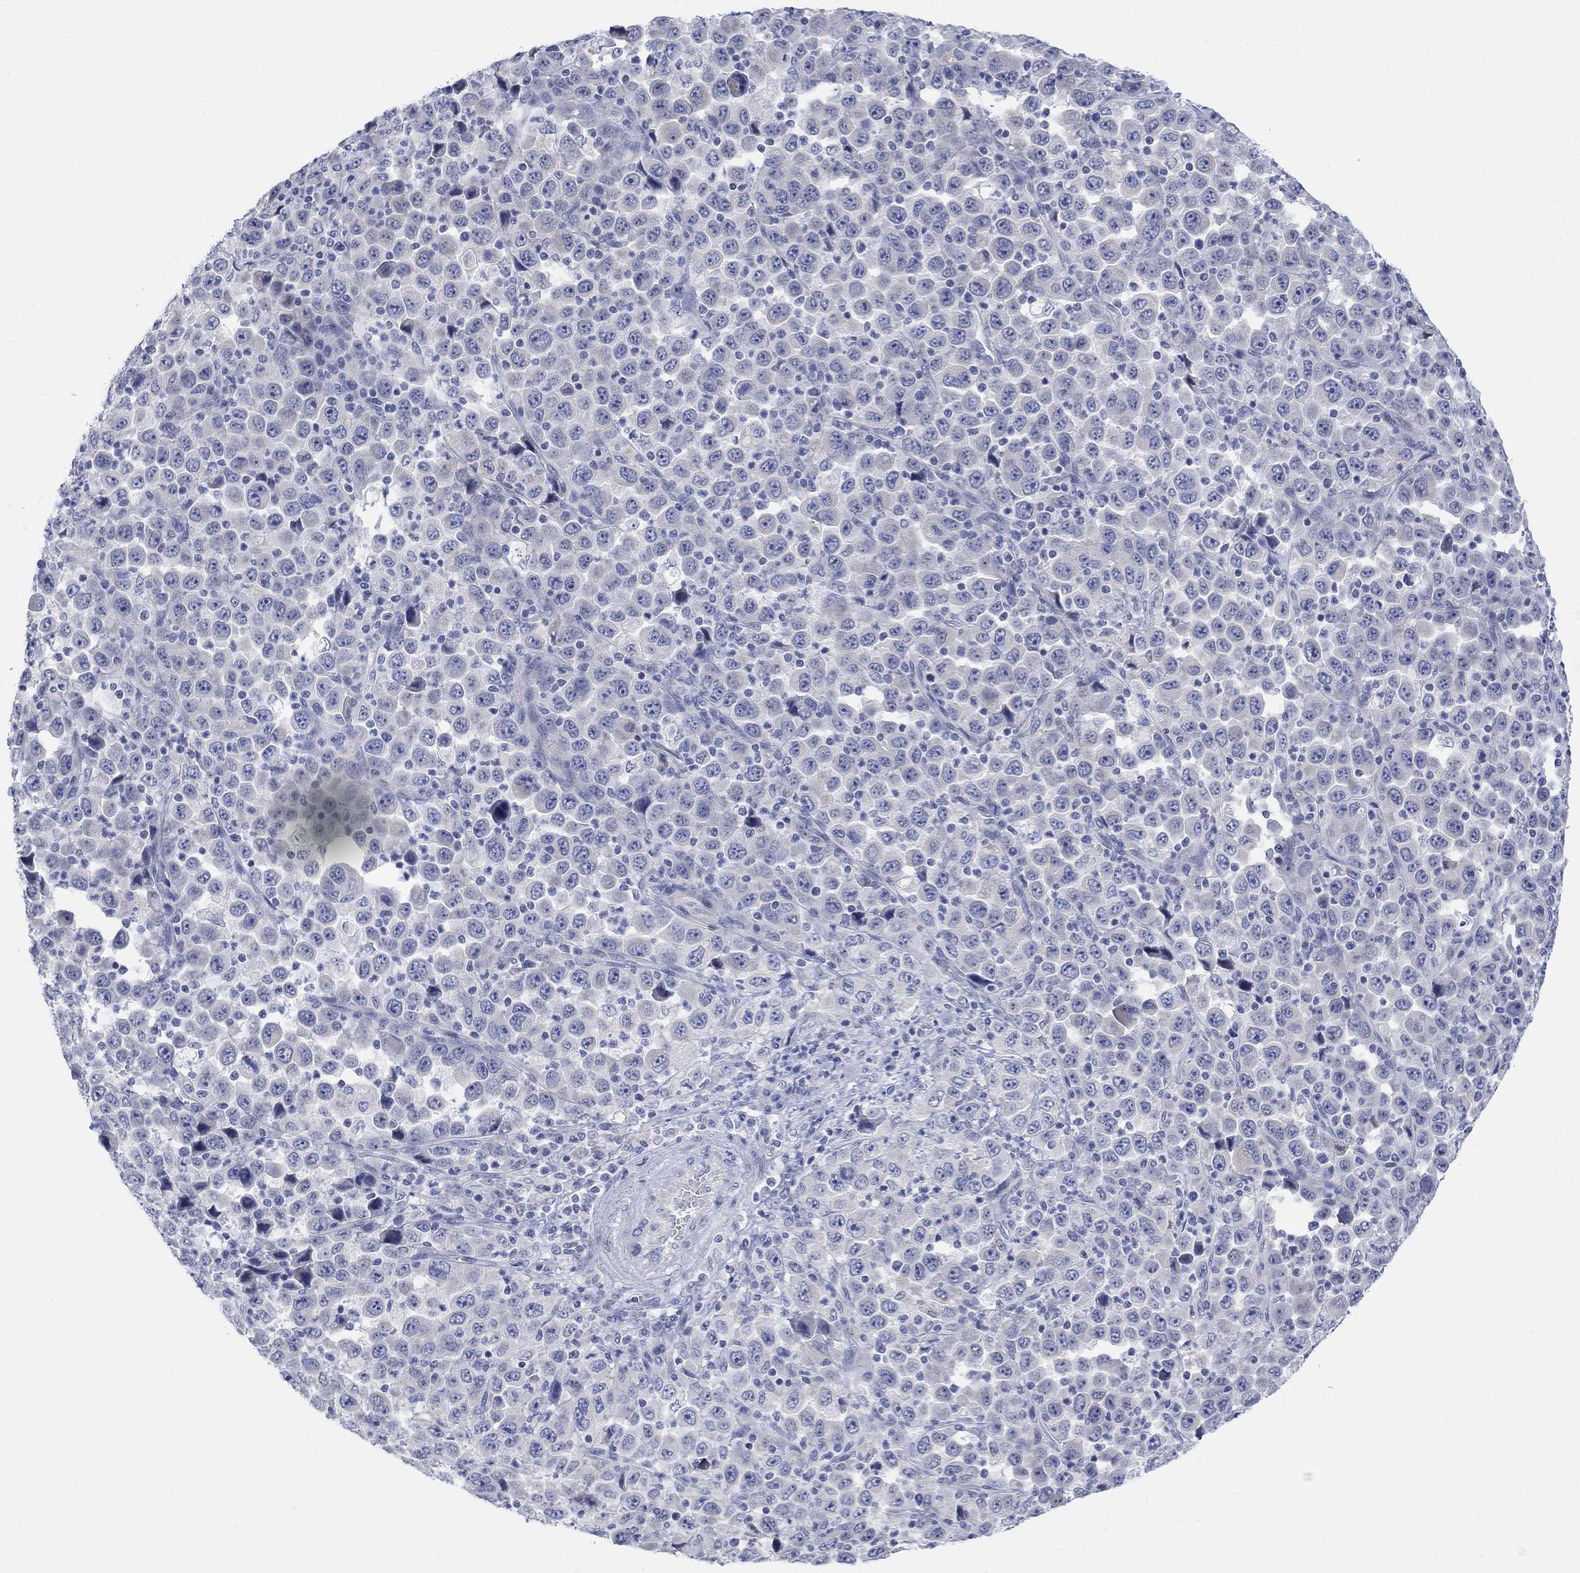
{"staining": {"intensity": "negative", "quantity": "none", "location": "none"}, "tissue": "stomach cancer", "cell_type": "Tumor cells", "image_type": "cancer", "snomed": [{"axis": "morphology", "description": "Normal tissue, NOS"}, {"axis": "morphology", "description": "Adenocarcinoma, NOS"}, {"axis": "topography", "description": "Stomach, upper"}, {"axis": "topography", "description": "Stomach"}], "caption": "Human adenocarcinoma (stomach) stained for a protein using IHC reveals no staining in tumor cells.", "gene": "DCX", "patient": {"sex": "male", "age": 59}}